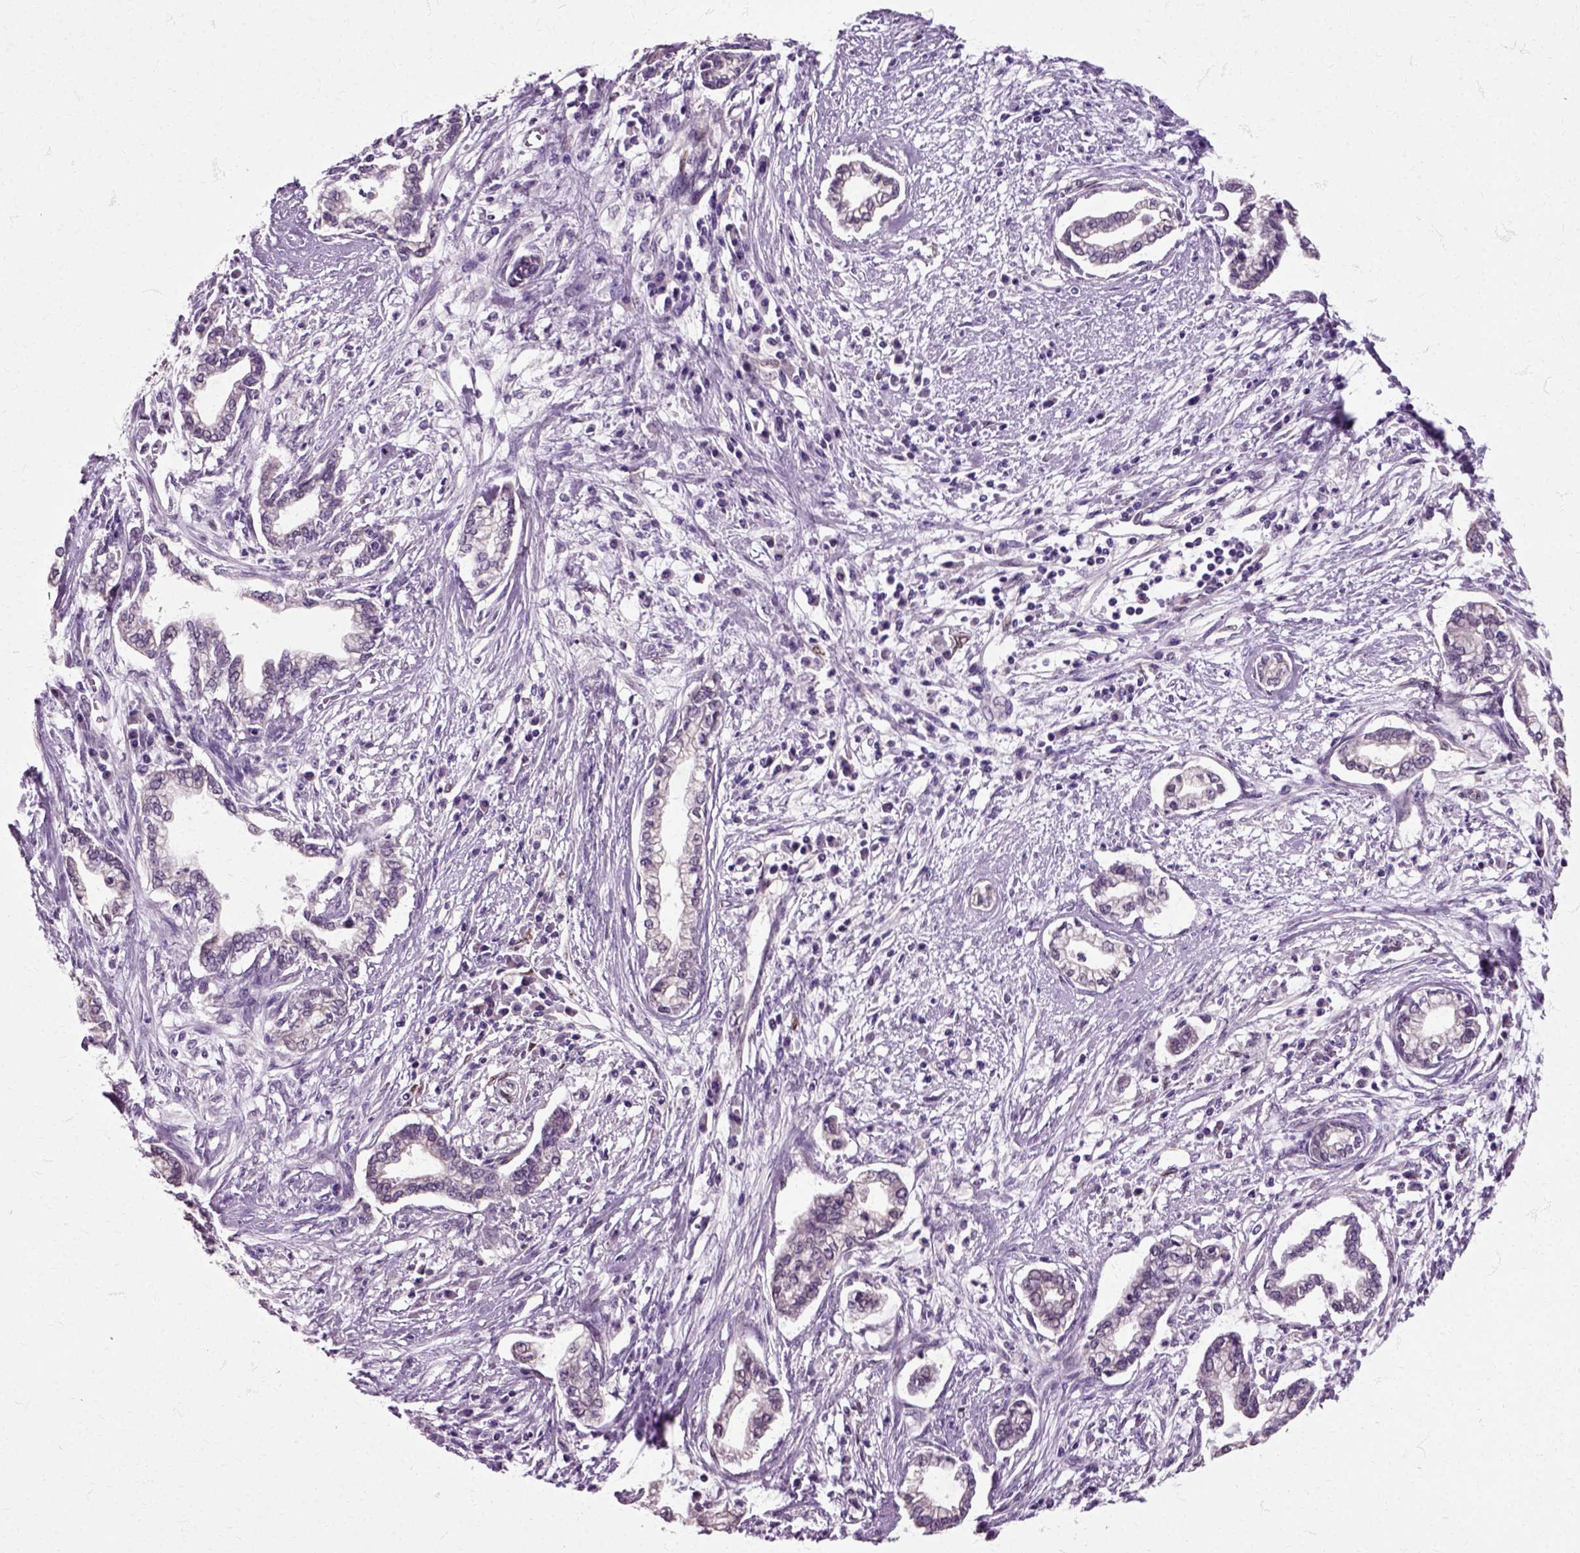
{"staining": {"intensity": "negative", "quantity": "none", "location": "none"}, "tissue": "cervical cancer", "cell_type": "Tumor cells", "image_type": "cancer", "snomed": [{"axis": "morphology", "description": "Adenocarcinoma, NOS"}, {"axis": "topography", "description": "Cervix"}], "caption": "Cervical cancer was stained to show a protein in brown. There is no significant positivity in tumor cells.", "gene": "HSPA2", "patient": {"sex": "female", "age": 62}}